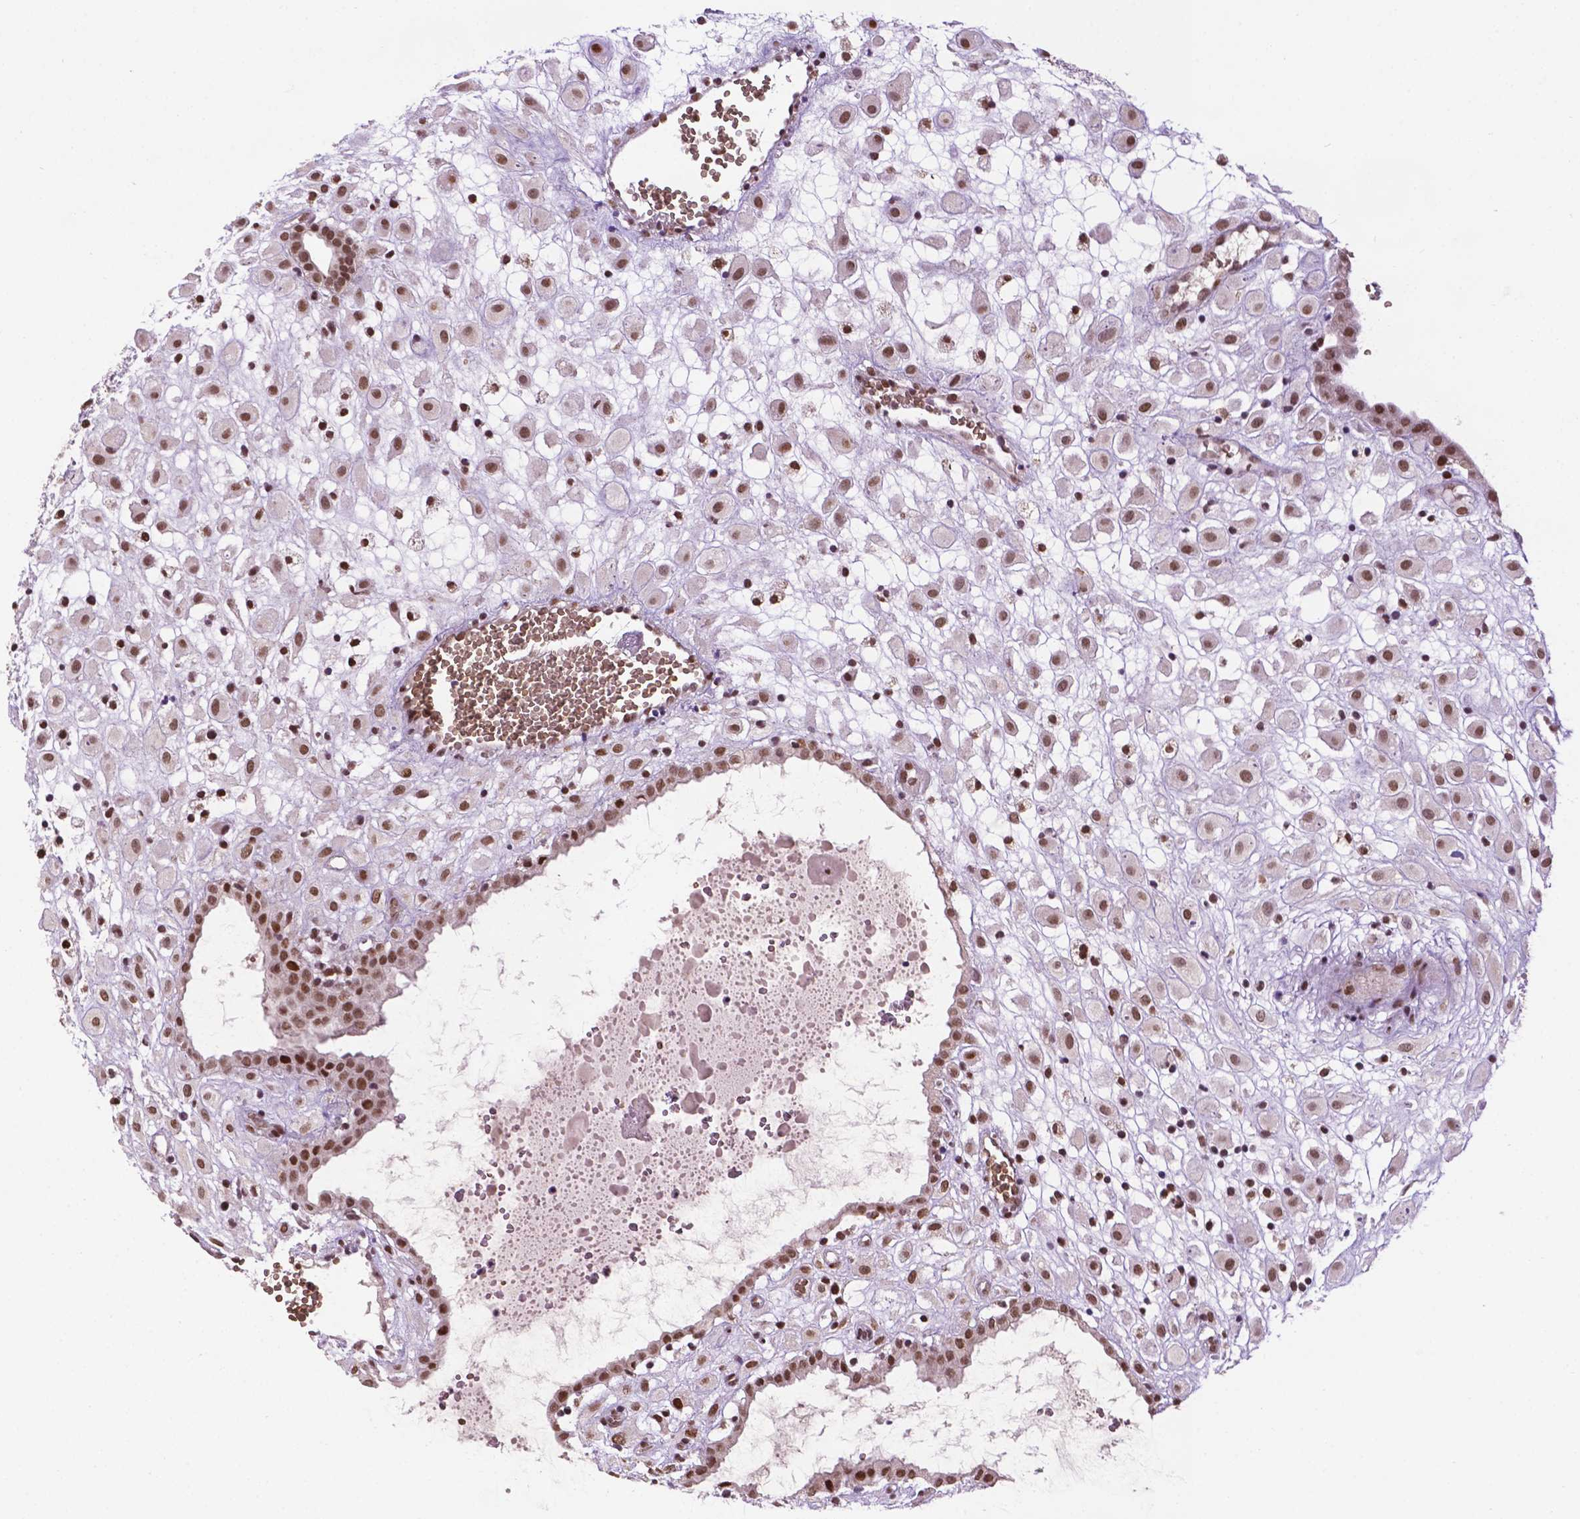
{"staining": {"intensity": "moderate", "quantity": ">75%", "location": "nuclear"}, "tissue": "placenta", "cell_type": "Decidual cells", "image_type": "normal", "snomed": [{"axis": "morphology", "description": "Normal tissue, NOS"}, {"axis": "topography", "description": "Placenta"}], "caption": "Protein analysis of normal placenta demonstrates moderate nuclear expression in approximately >75% of decidual cells.", "gene": "ZNF41", "patient": {"sex": "female", "age": 24}}